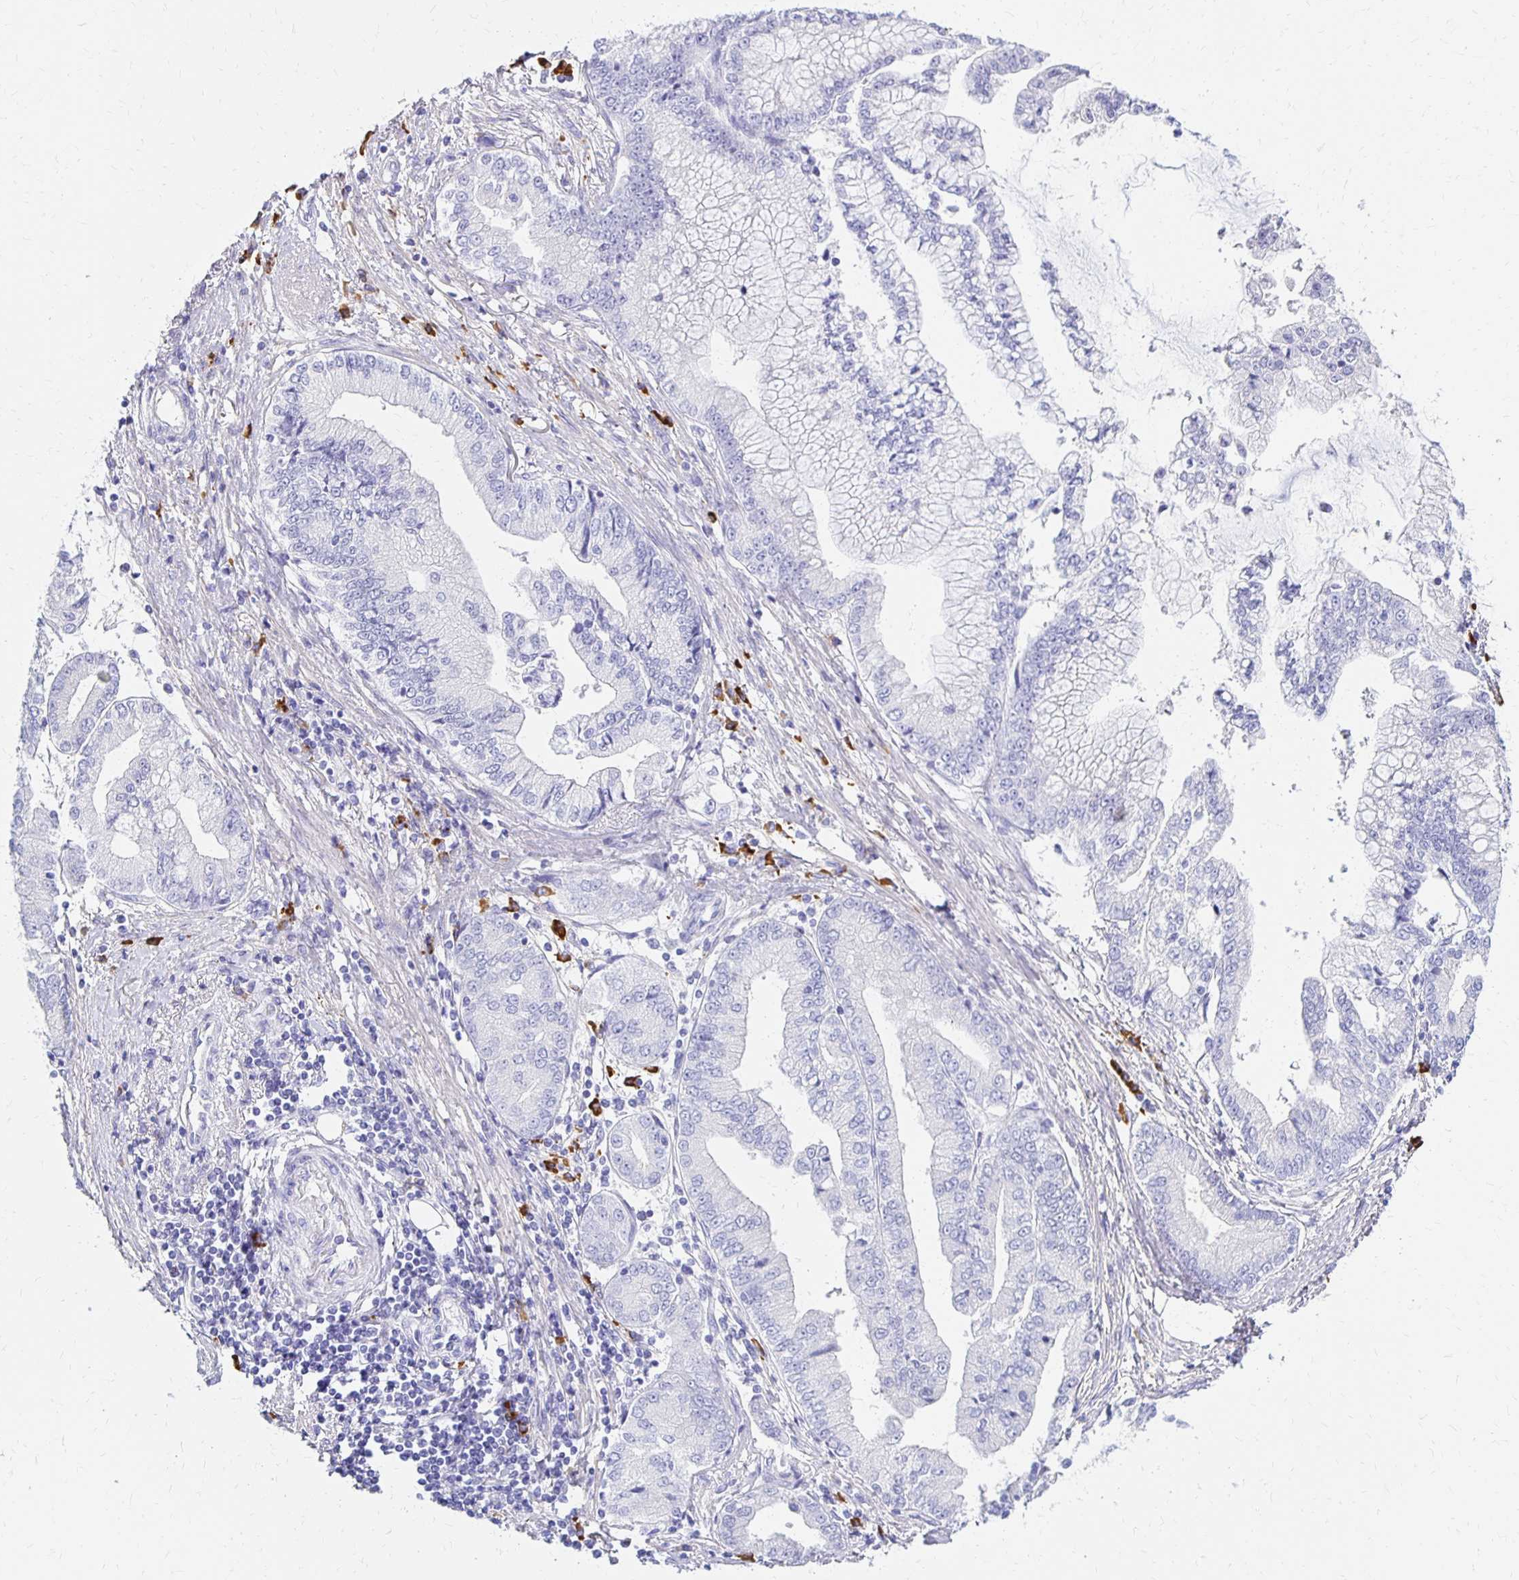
{"staining": {"intensity": "negative", "quantity": "none", "location": "none"}, "tissue": "stomach cancer", "cell_type": "Tumor cells", "image_type": "cancer", "snomed": [{"axis": "morphology", "description": "Adenocarcinoma, NOS"}, {"axis": "topography", "description": "Stomach, upper"}], "caption": "Tumor cells show no significant expression in adenocarcinoma (stomach). Nuclei are stained in blue.", "gene": "FNTB", "patient": {"sex": "female", "age": 74}}